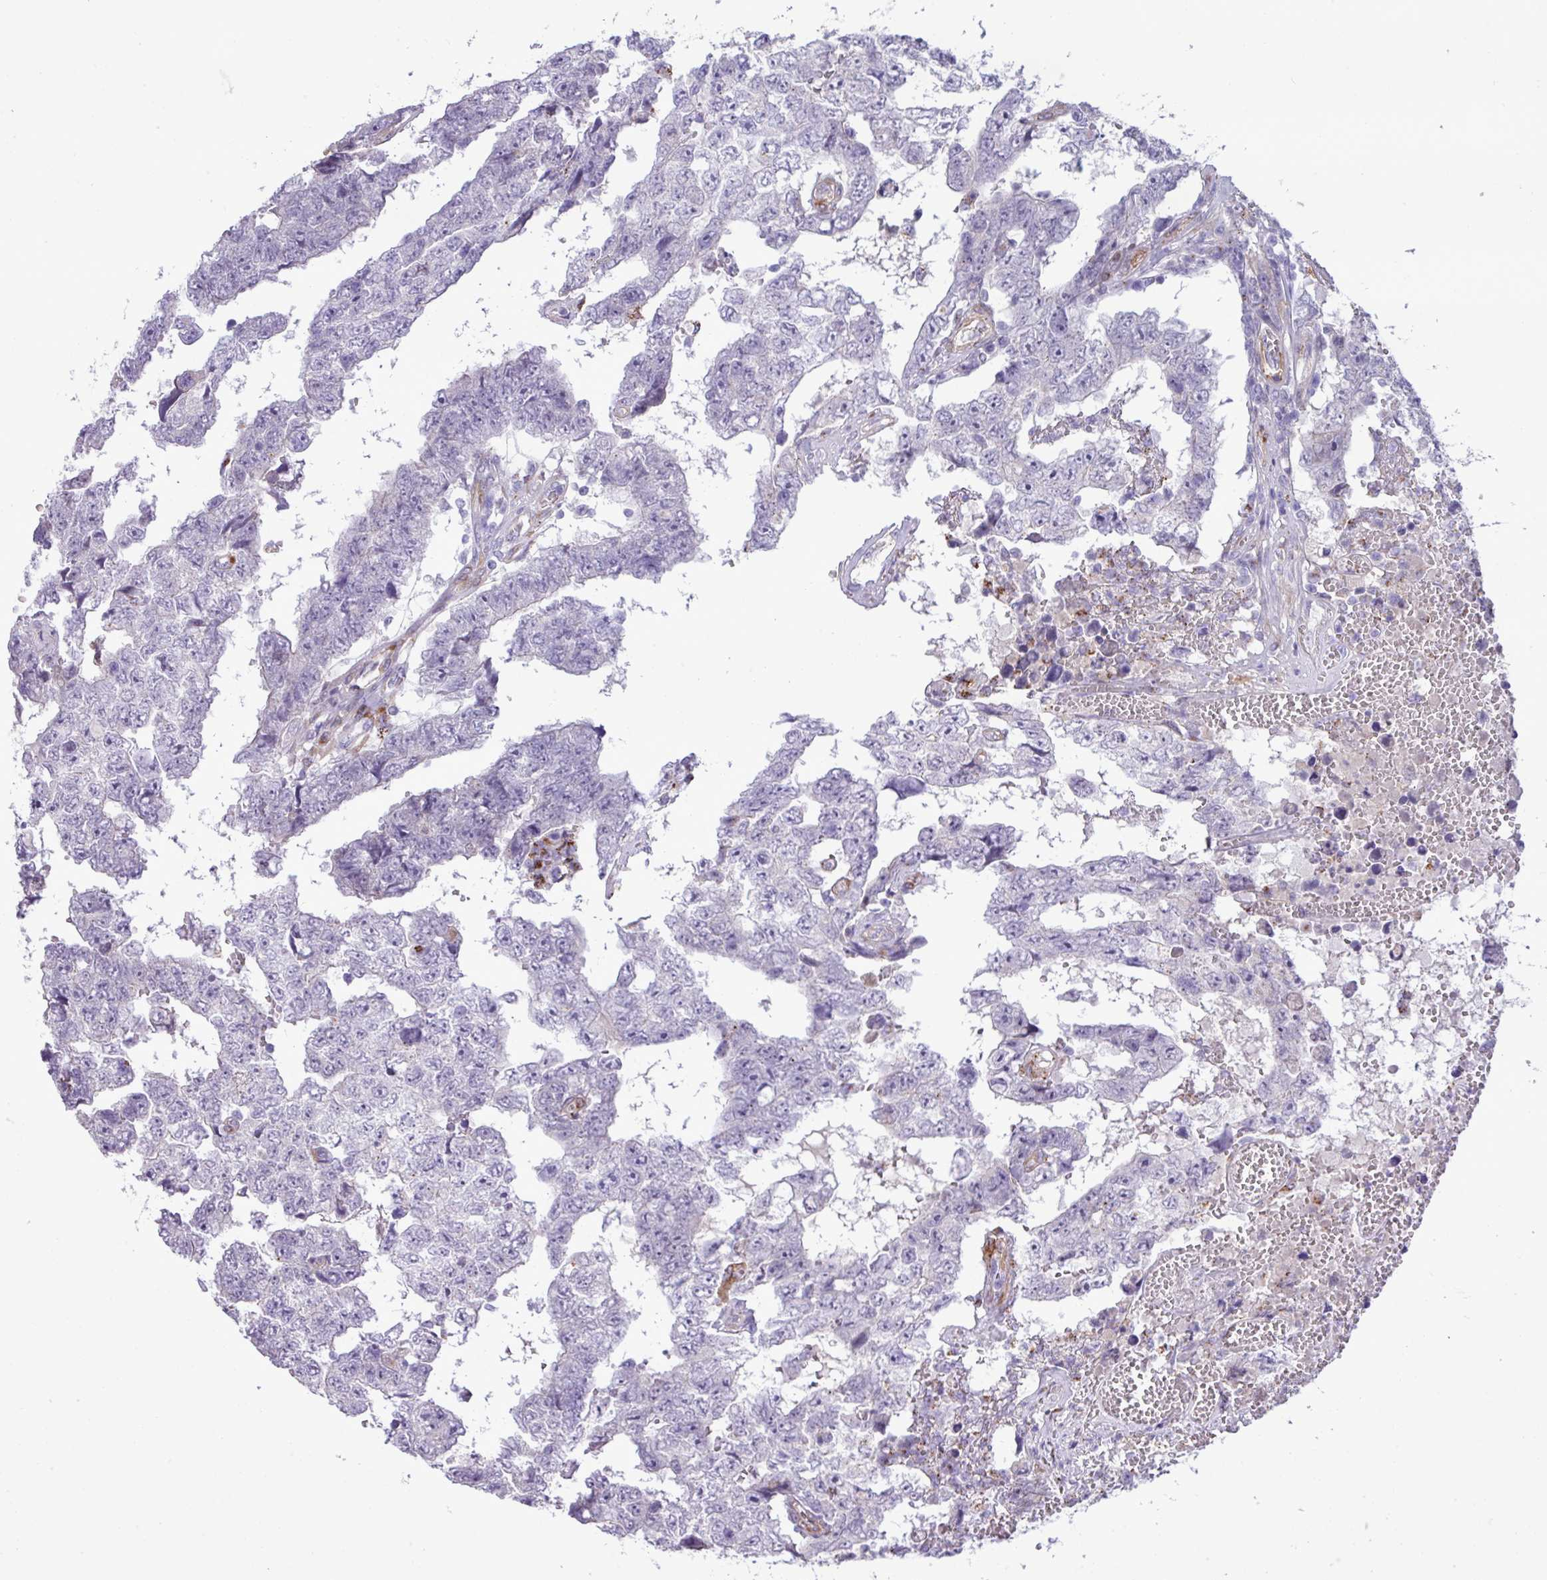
{"staining": {"intensity": "negative", "quantity": "none", "location": "none"}, "tissue": "testis cancer", "cell_type": "Tumor cells", "image_type": "cancer", "snomed": [{"axis": "morphology", "description": "Carcinoma, Embryonal, NOS"}, {"axis": "topography", "description": "Testis"}], "caption": "Immunohistochemical staining of testis cancer (embryonal carcinoma) reveals no significant staining in tumor cells.", "gene": "CD248", "patient": {"sex": "male", "age": 25}}